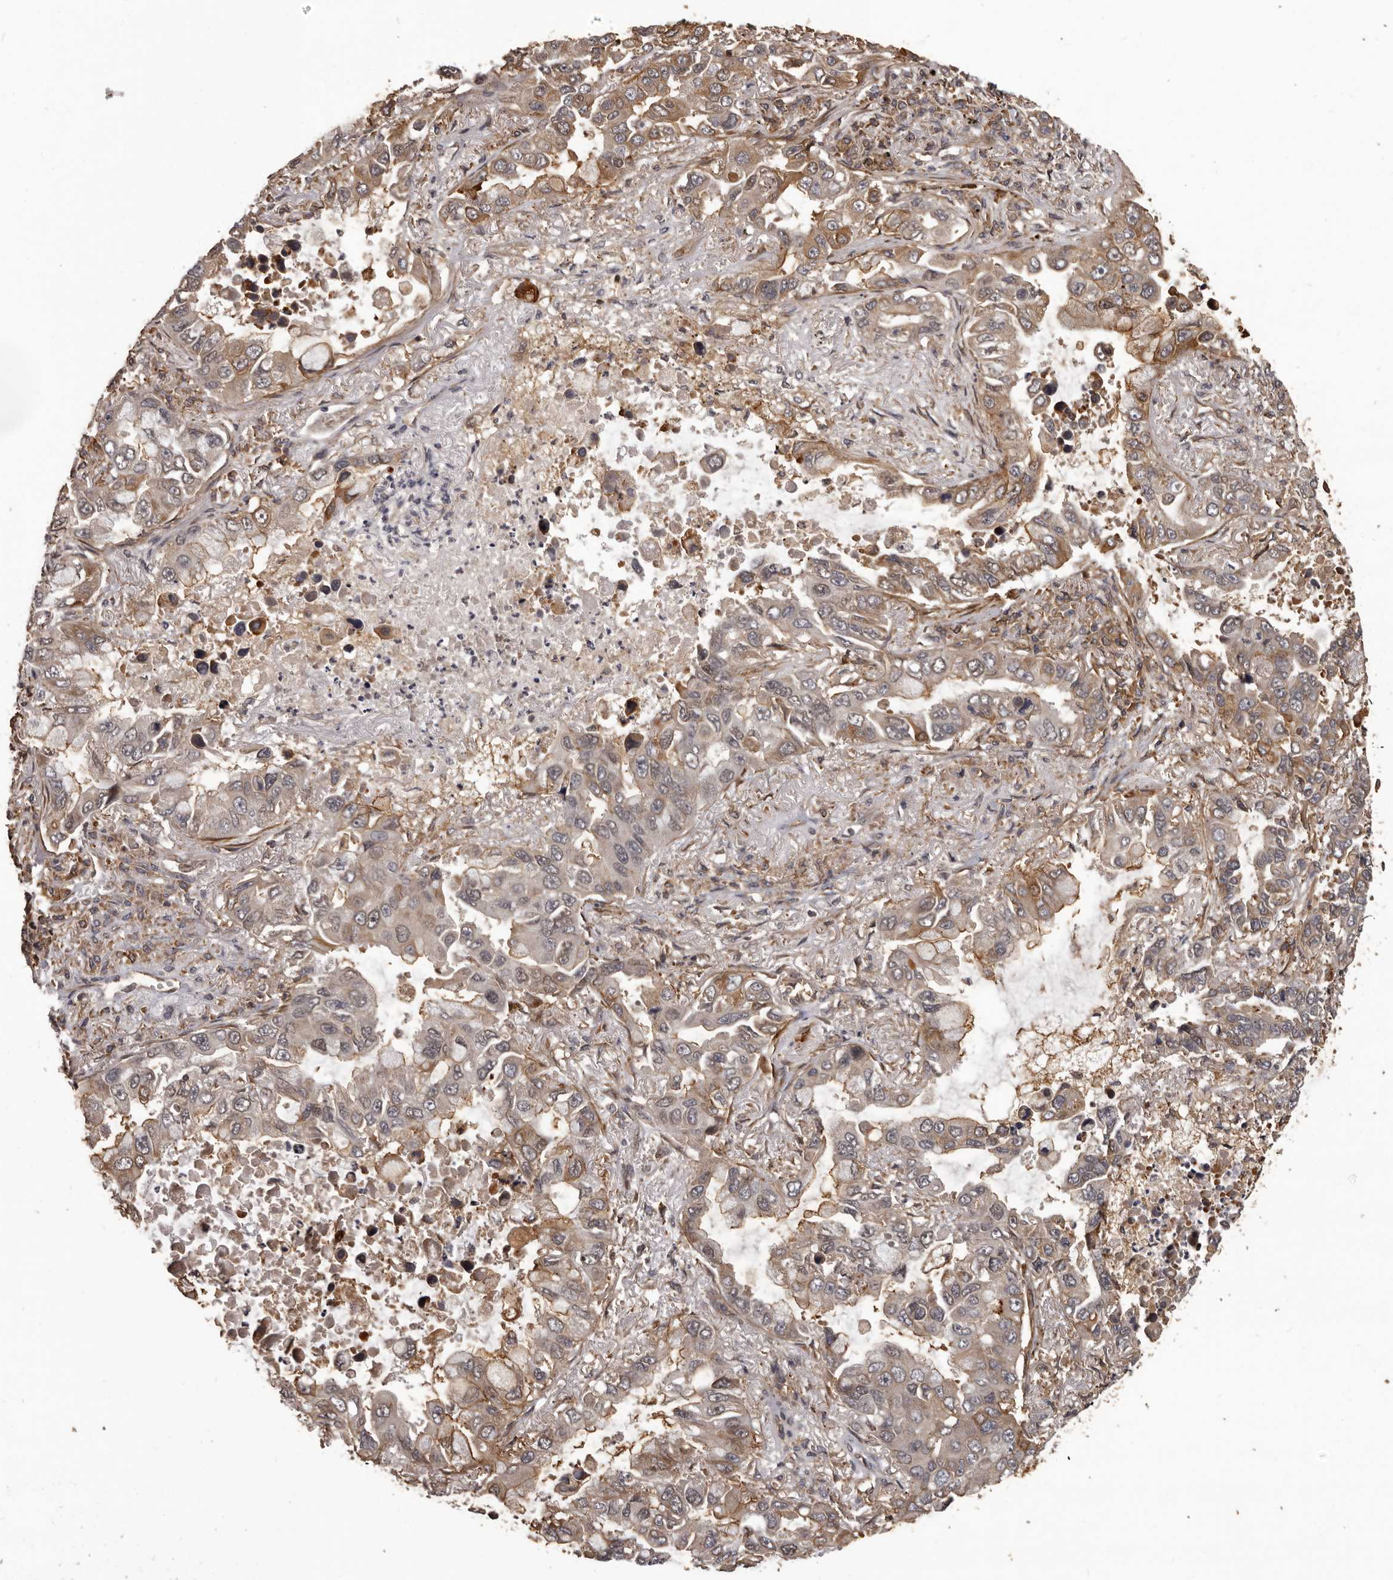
{"staining": {"intensity": "weak", "quantity": "25%-75%", "location": "cytoplasmic/membranous"}, "tissue": "lung cancer", "cell_type": "Tumor cells", "image_type": "cancer", "snomed": [{"axis": "morphology", "description": "Adenocarcinoma, NOS"}, {"axis": "topography", "description": "Lung"}], "caption": "Lung adenocarcinoma stained for a protein (brown) displays weak cytoplasmic/membranous positive staining in approximately 25%-75% of tumor cells.", "gene": "SLITRK6", "patient": {"sex": "male", "age": 64}}